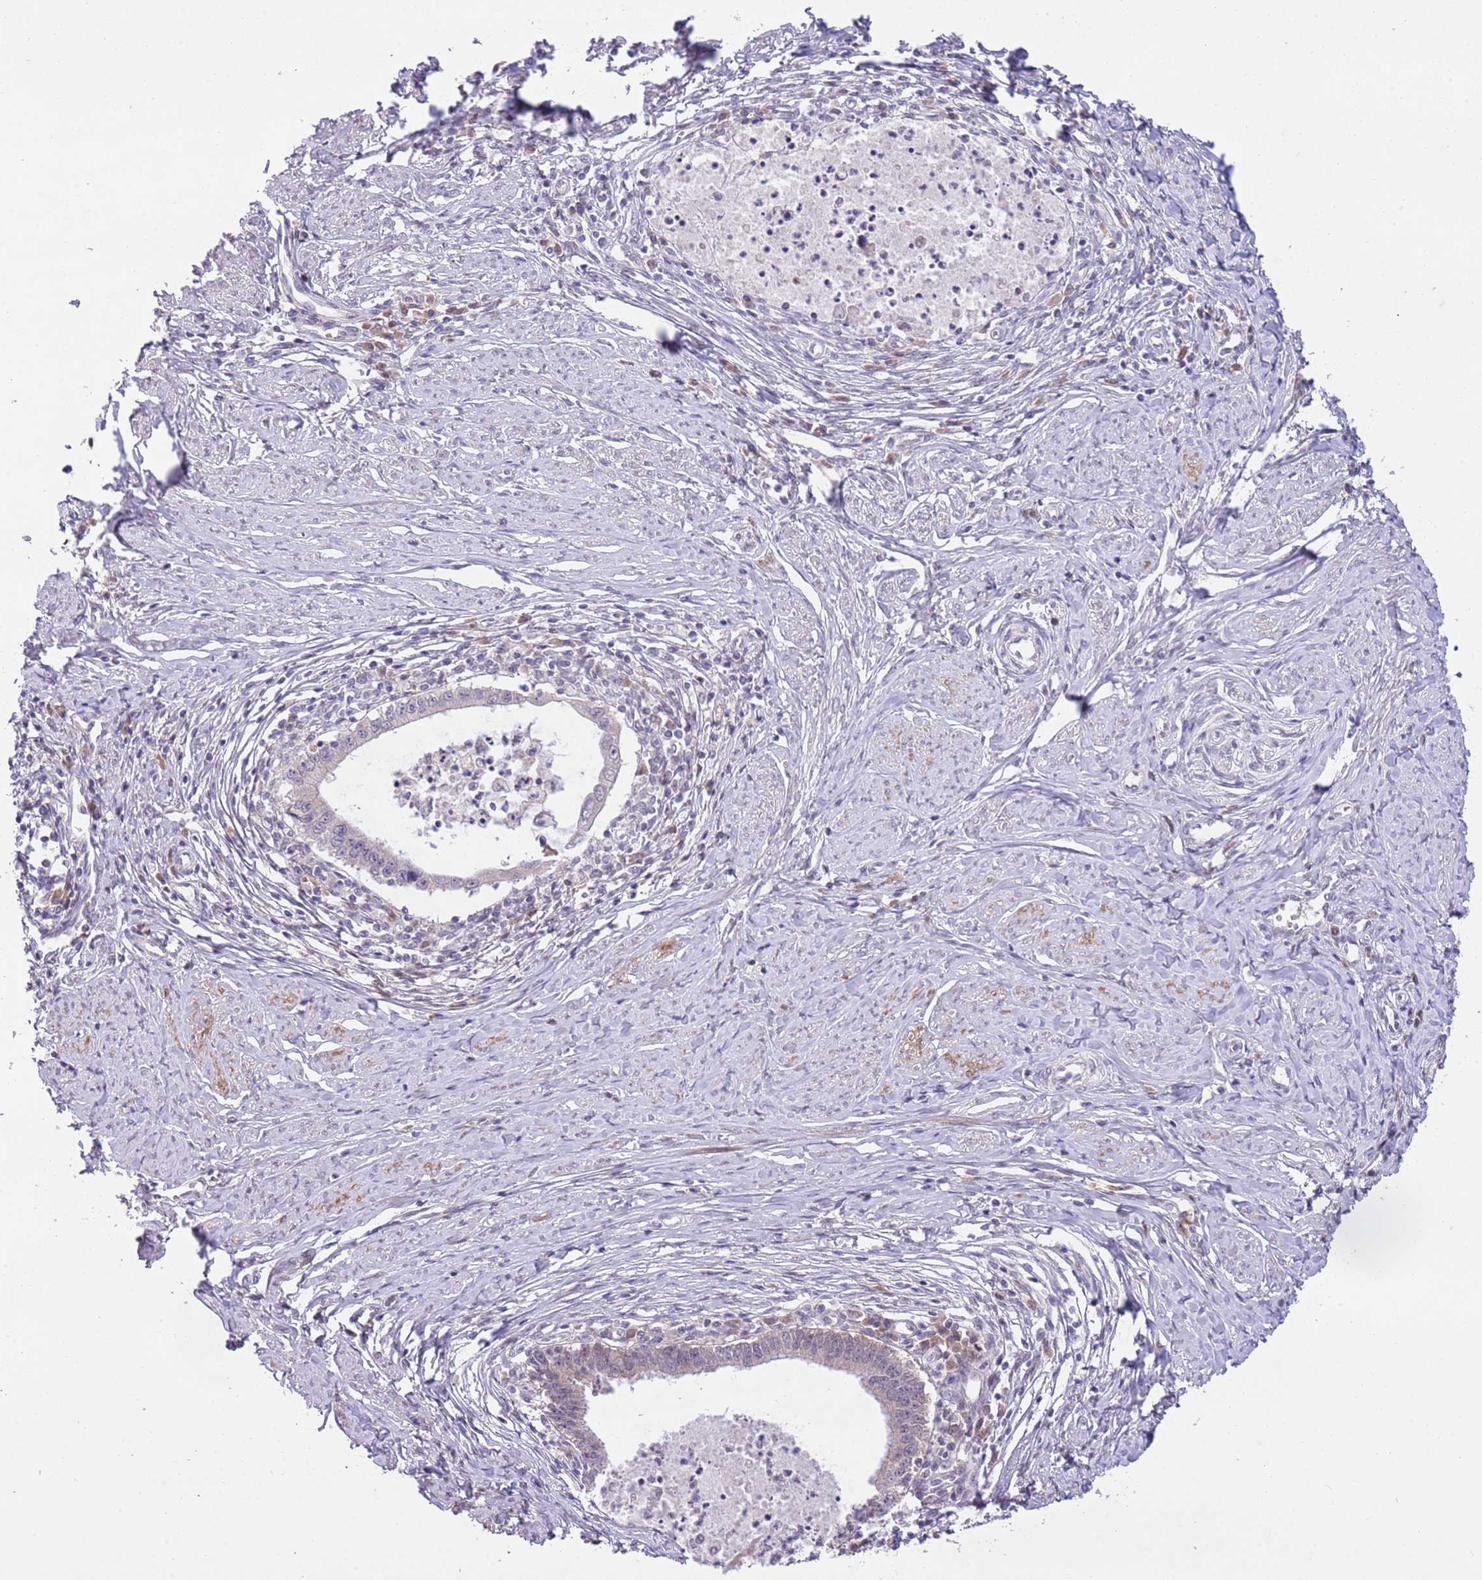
{"staining": {"intensity": "negative", "quantity": "none", "location": "none"}, "tissue": "cervical cancer", "cell_type": "Tumor cells", "image_type": "cancer", "snomed": [{"axis": "morphology", "description": "Adenocarcinoma, NOS"}, {"axis": "topography", "description": "Cervix"}], "caption": "This is an immunohistochemistry photomicrograph of cervical adenocarcinoma. There is no expression in tumor cells.", "gene": "GALK2", "patient": {"sex": "female", "age": 36}}